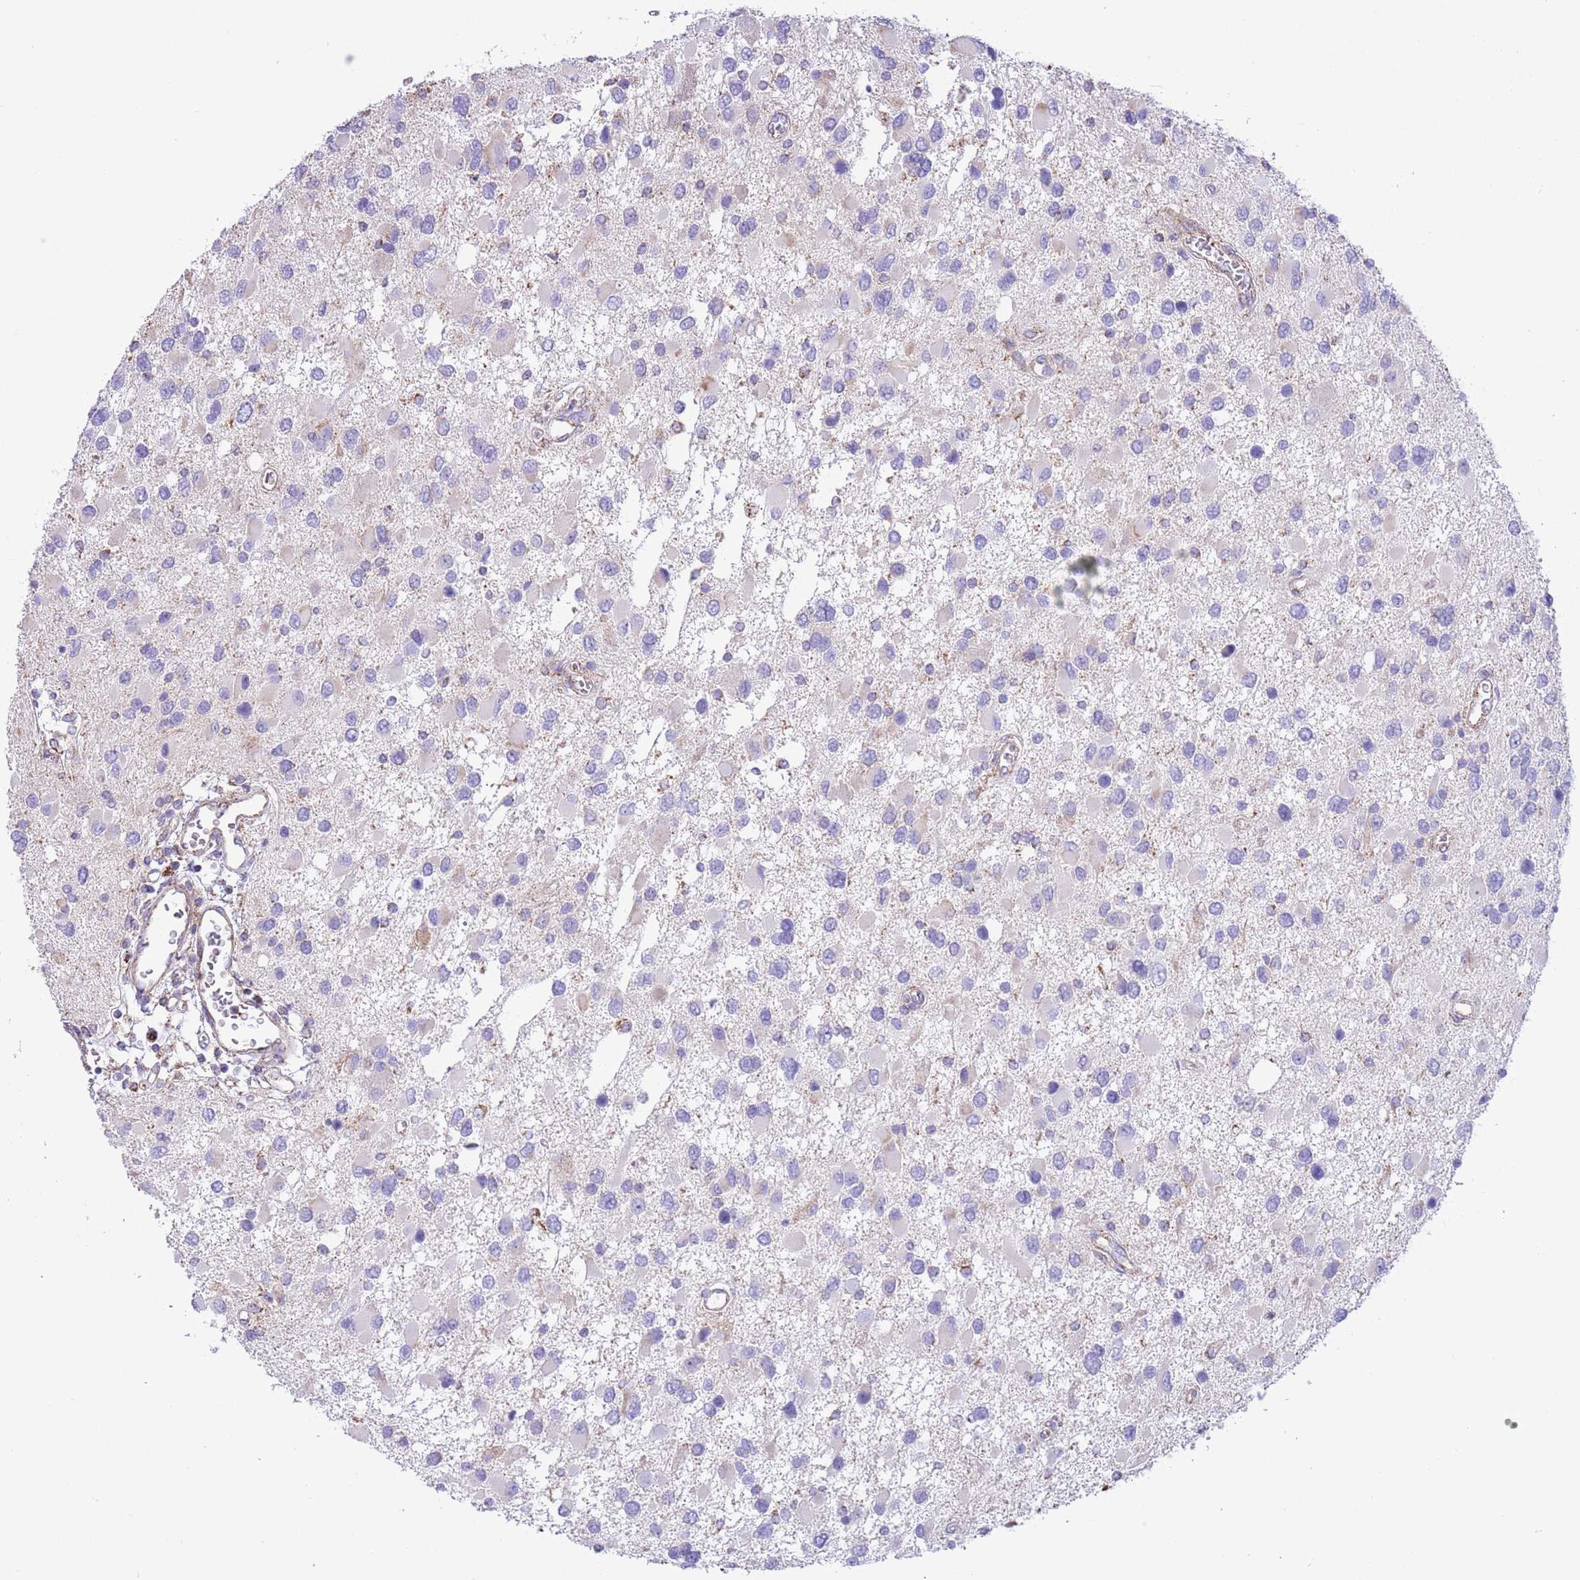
{"staining": {"intensity": "negative", "quantity": "none", "location": "none"}, "tissue": "glioma", "cell_type": "Tumor cells", "image_type": "cancer", "snomed": [{"axis": "morphology", "description": "Glioma, malignant, High grade"}, {"axis": "topography", "description": "Brain"}], "caption": "DAB (3,3'-diaminobenzidine) immunohistochemical staining of glioma exhibits no significant positivity in tumor cells.", "gene": "SS18L2", "patient": {"sex": "male", "age": 53}}